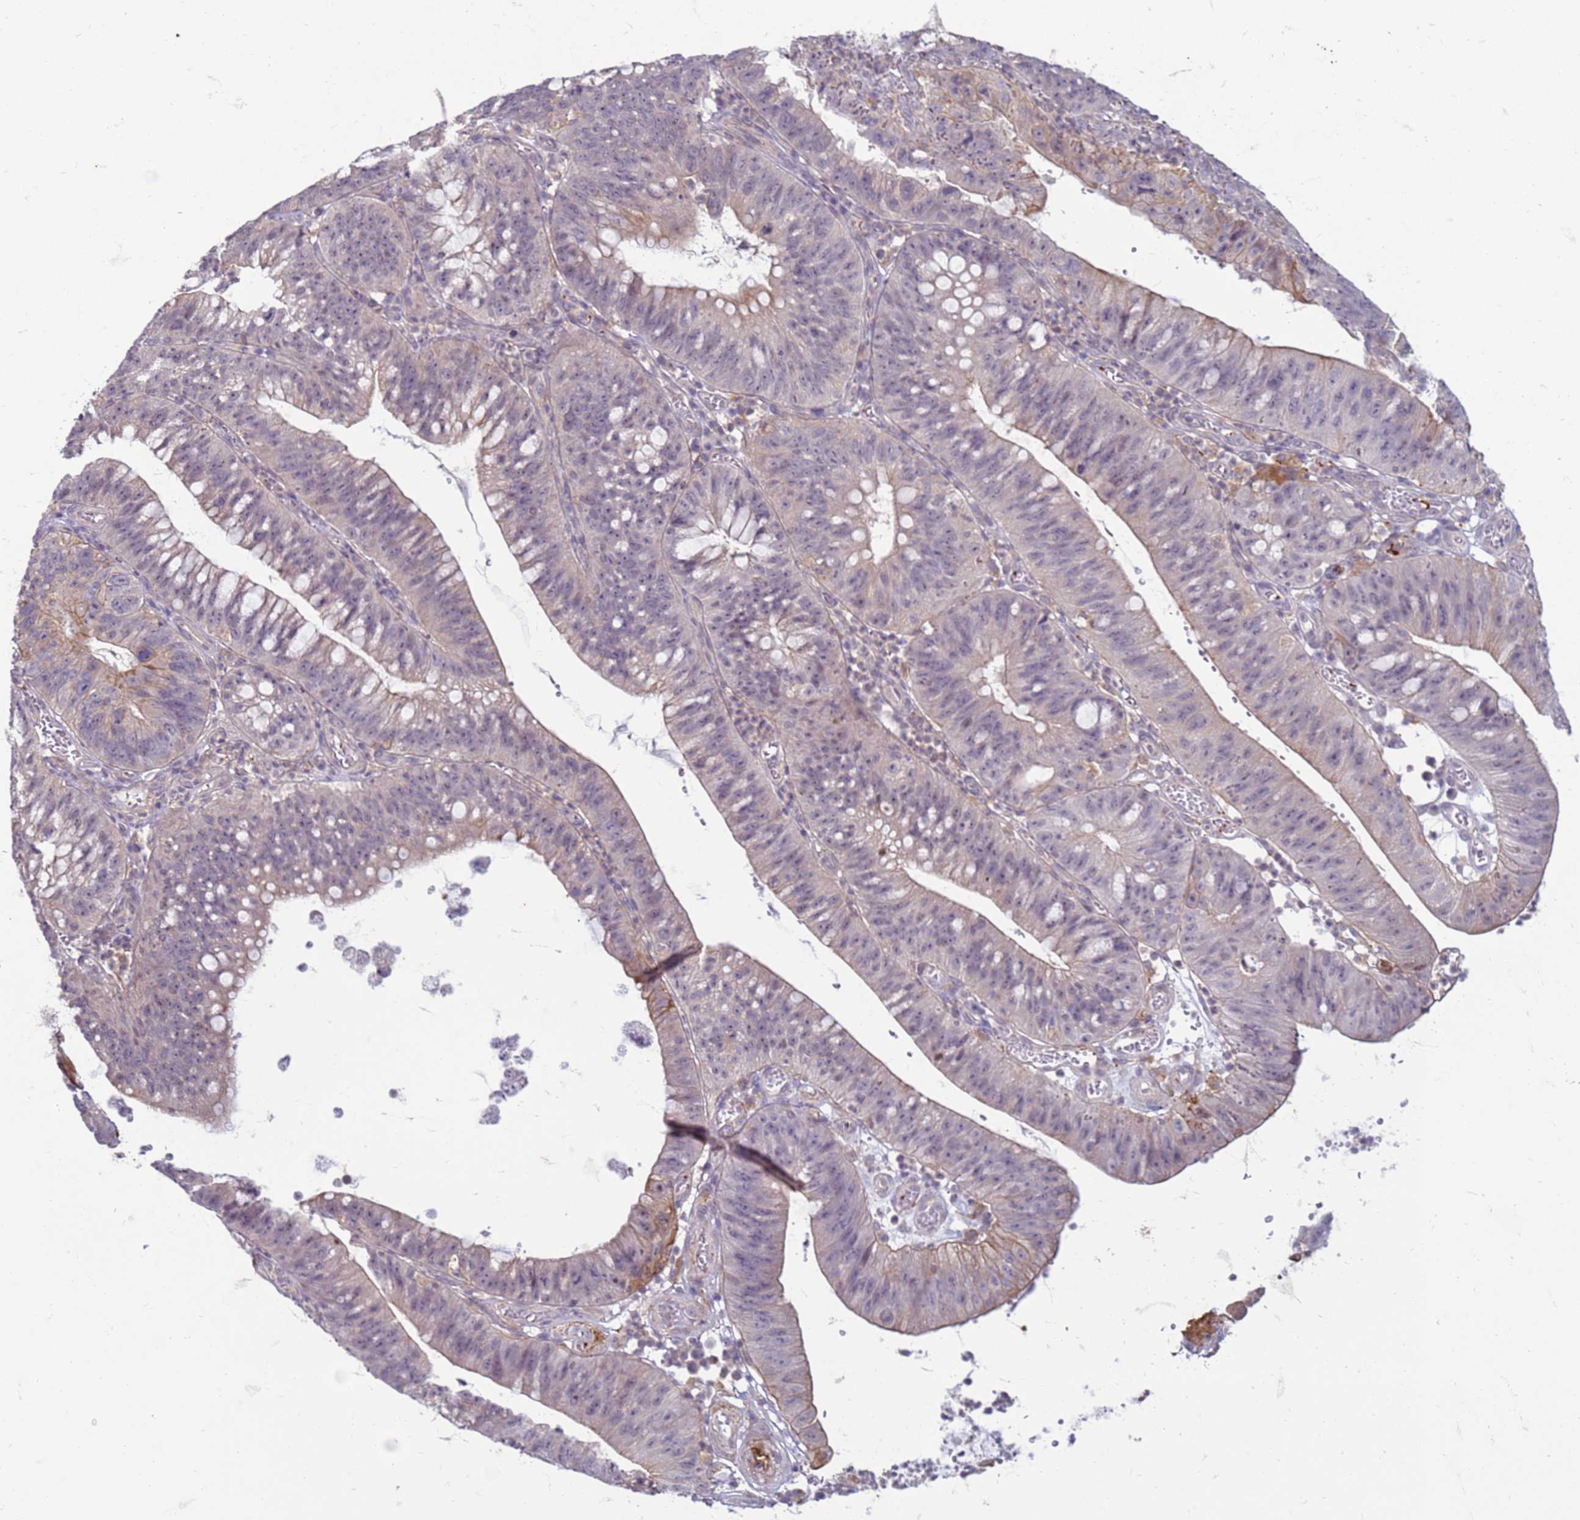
{"staining": {"intensity": "moderate", "quantity": "<25%", "location": "cytoplasmic/membranous"}, "tissue": "stomach cancer", "cell_type": "Tumor cells", "image_type": "cancer", "snomed": [{"axis": "morphology", "description": "Adenocarcinoma, NOS"}, {"axis": "topography", "description": "Stomach"}], "caption": "Moderate cytoplasmic/membranous expression is appreciated in approximately <25% of tumor cells in stomach cancer.", "gene": "SLC15A3", "patient": {"sex": "male", "age": 59}}